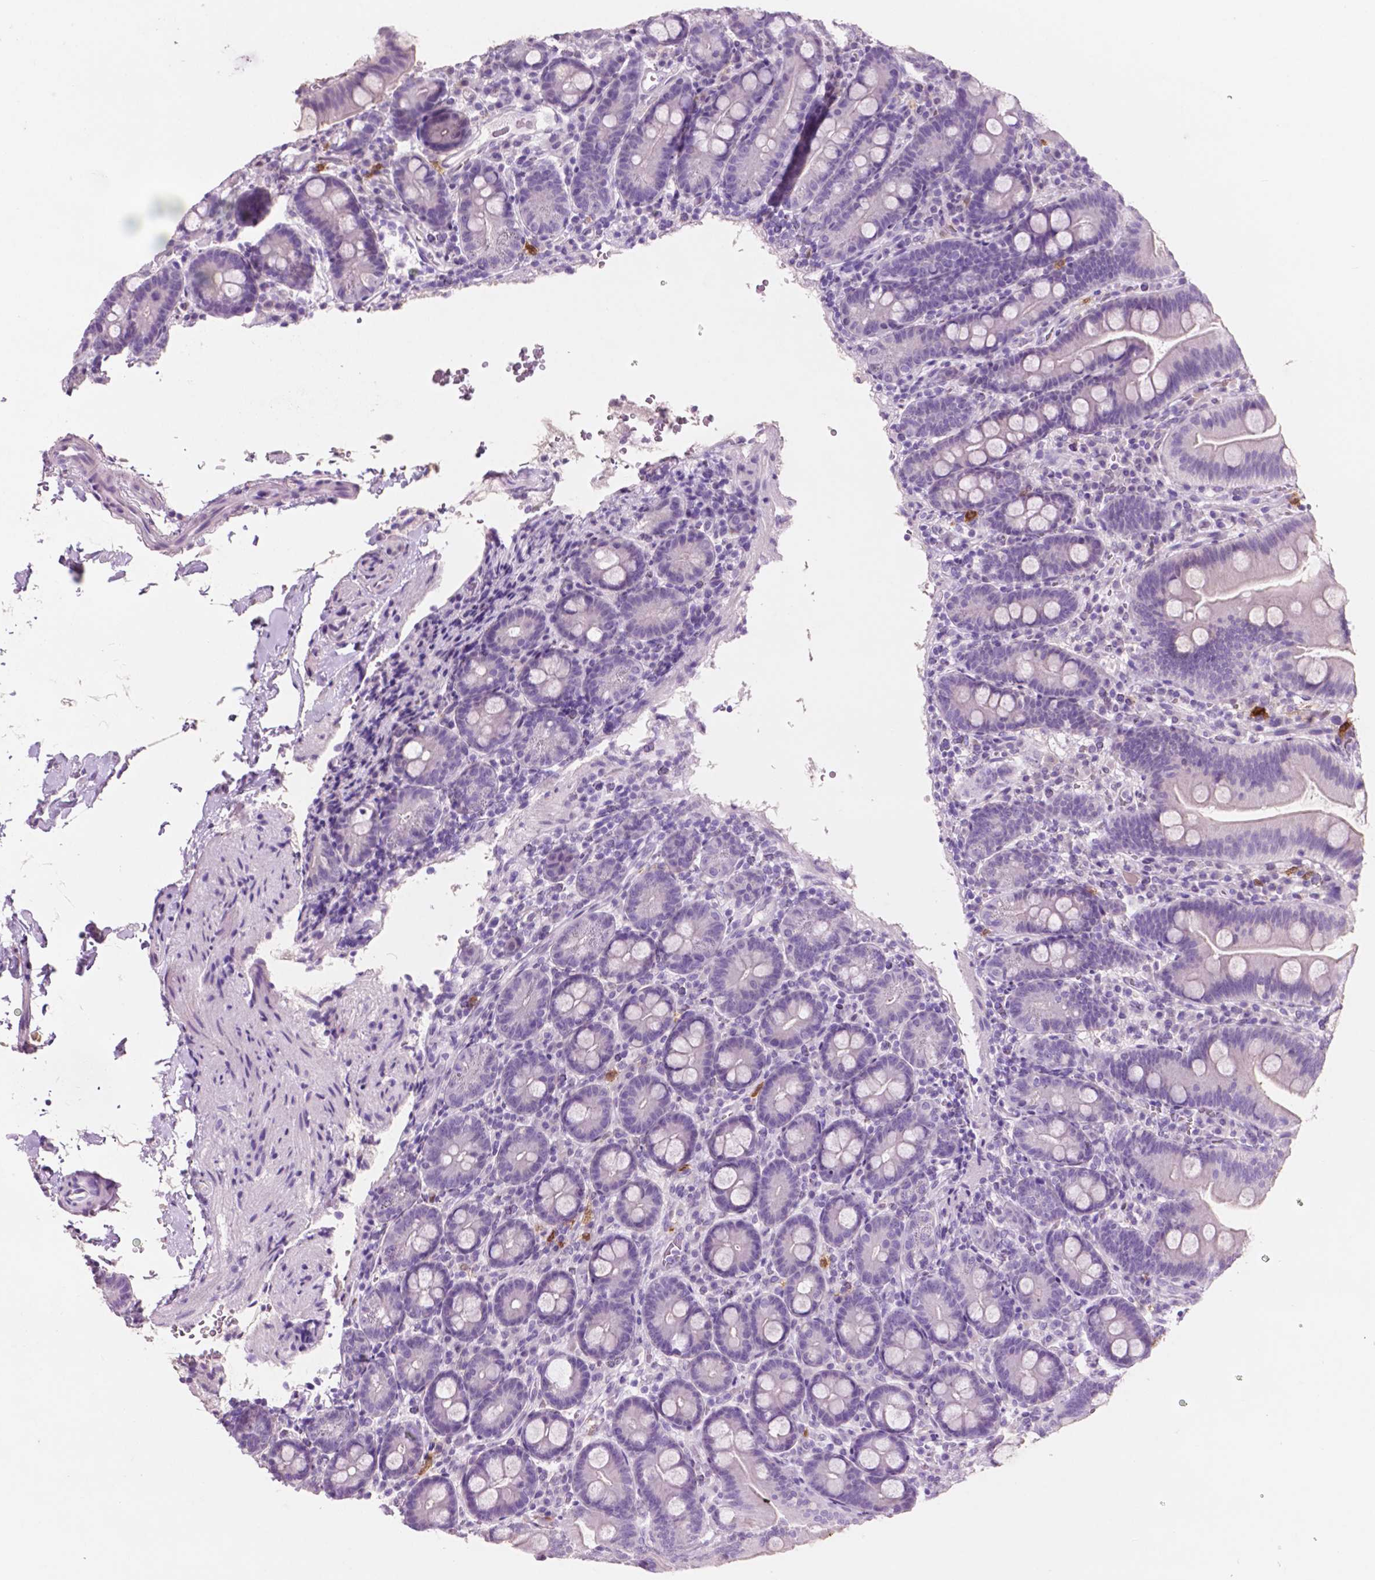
{"staining": {"intensity": "negative", "quantity": "none", "location": "none"}, "tissue": "duodenum", "cell_type": "Glandular cells", "image_type": "normal", "snomed": [{"axis": "morphology", "description": "Normal tissue, NOS"}, {"axis": "topography", "description": "Duodenum"}], "caption": "A histopathology image of human duodenum is negative for staining in glandular cells. (Stains: DAB IHC with hematoxylin counter stain, Microscopy: brightfield microscopy at high magnification).", "gene": "IDO1", "patient": {"sex": "male", "age": 59}}